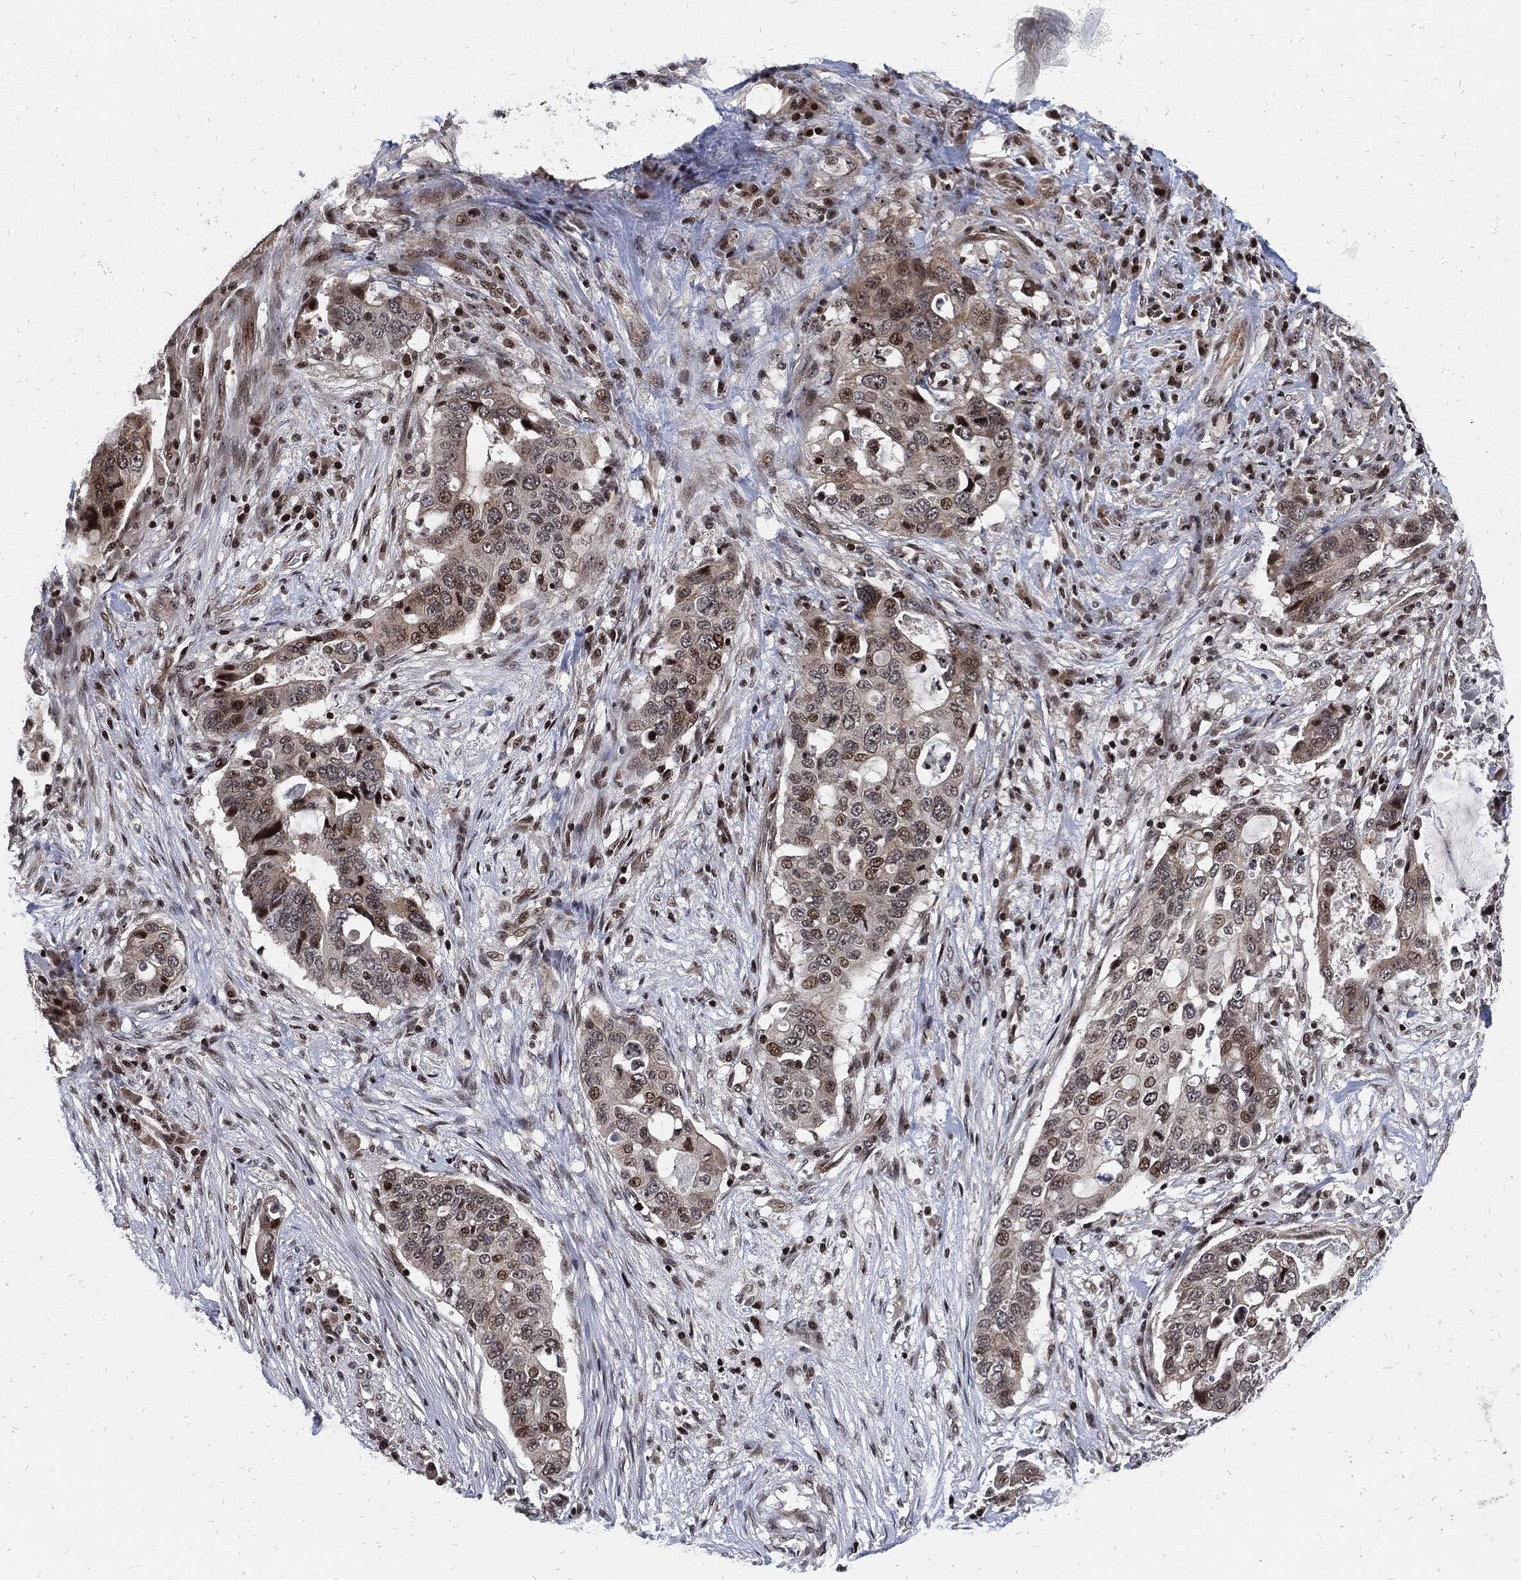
{"staining": {"intensity": "moderate", "quantity": "<25%", "location": "nuclear"}, "tissue": "stomach cancer", "cell_type": "Tumor cells", "image_type": "cancer", "snomed": [{"axis": "morphology", "description": "Adenocarcinoma, NOS"}, {"axis": "topography", "description": "Stomach"}], "caption": "Immunohistochemical staining of stomach cancer reveals moderate nuclear protein expression in approximately <25% of tumor cells.", "gene": "ZNF775", "patient": {"sex": "male", "age": 54}}